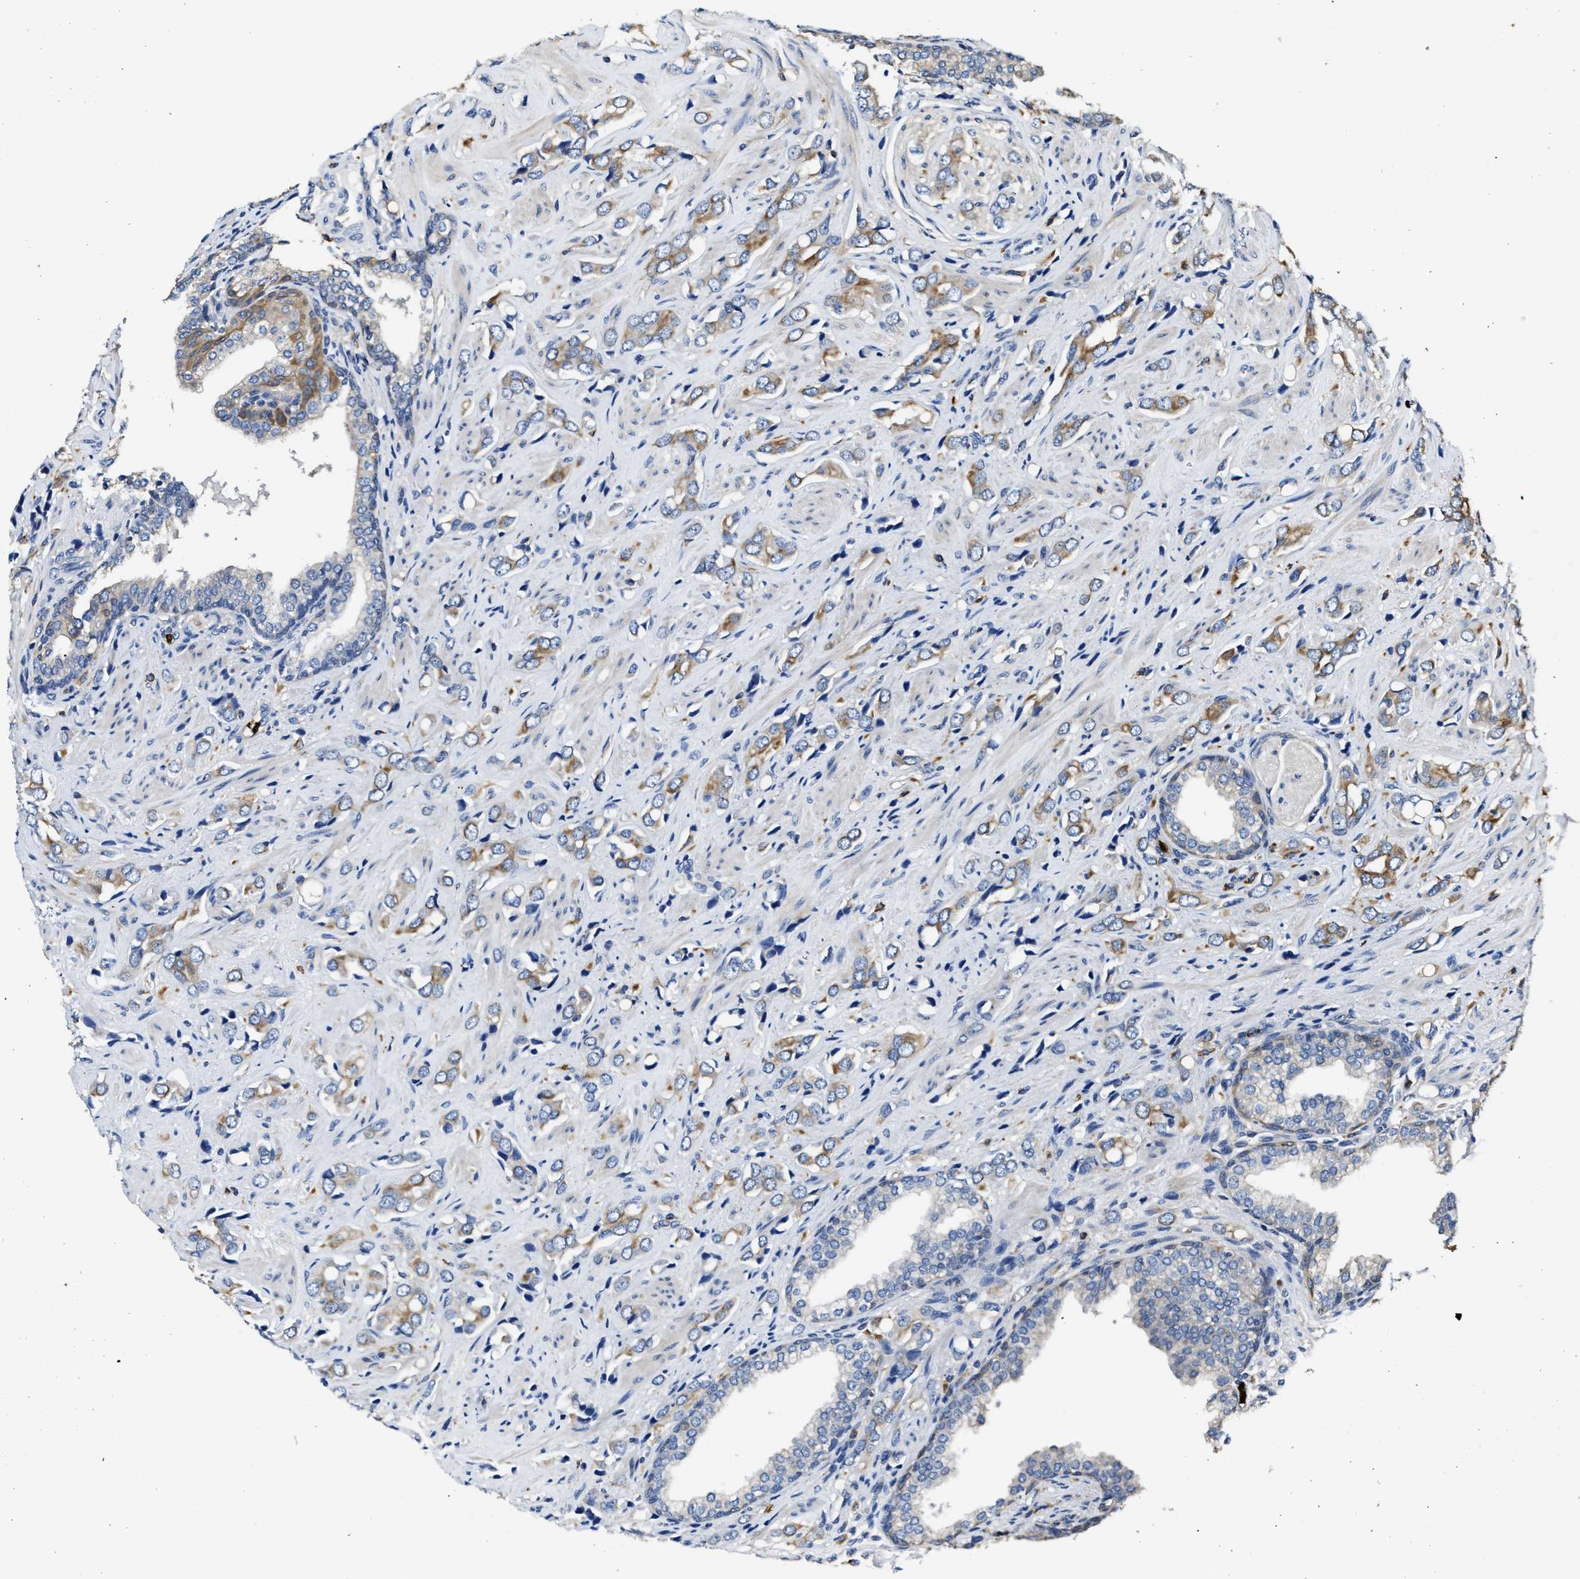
{"staining": {"intensity": "moderate", "quantity": "25%-75%", "location": "cytoplasmic/membranous"}, "tissue": "prostate cancer", "cell_type": "Tumor cells", "image_type": "cancer", "snomed": [{"axis": "morphology", "description": "Adenocarcinoma, High grade"}, {"axis": "topography", "description": "Prostate"}], "caption": "A brown stain highlights moderate cytoplasmic/membranous expression of a protein in adenocarcinoma (high-grade) (prostate) tumor cells.", "gene": "TRAF6", "patient": {"sex": "male", "age": 52}}